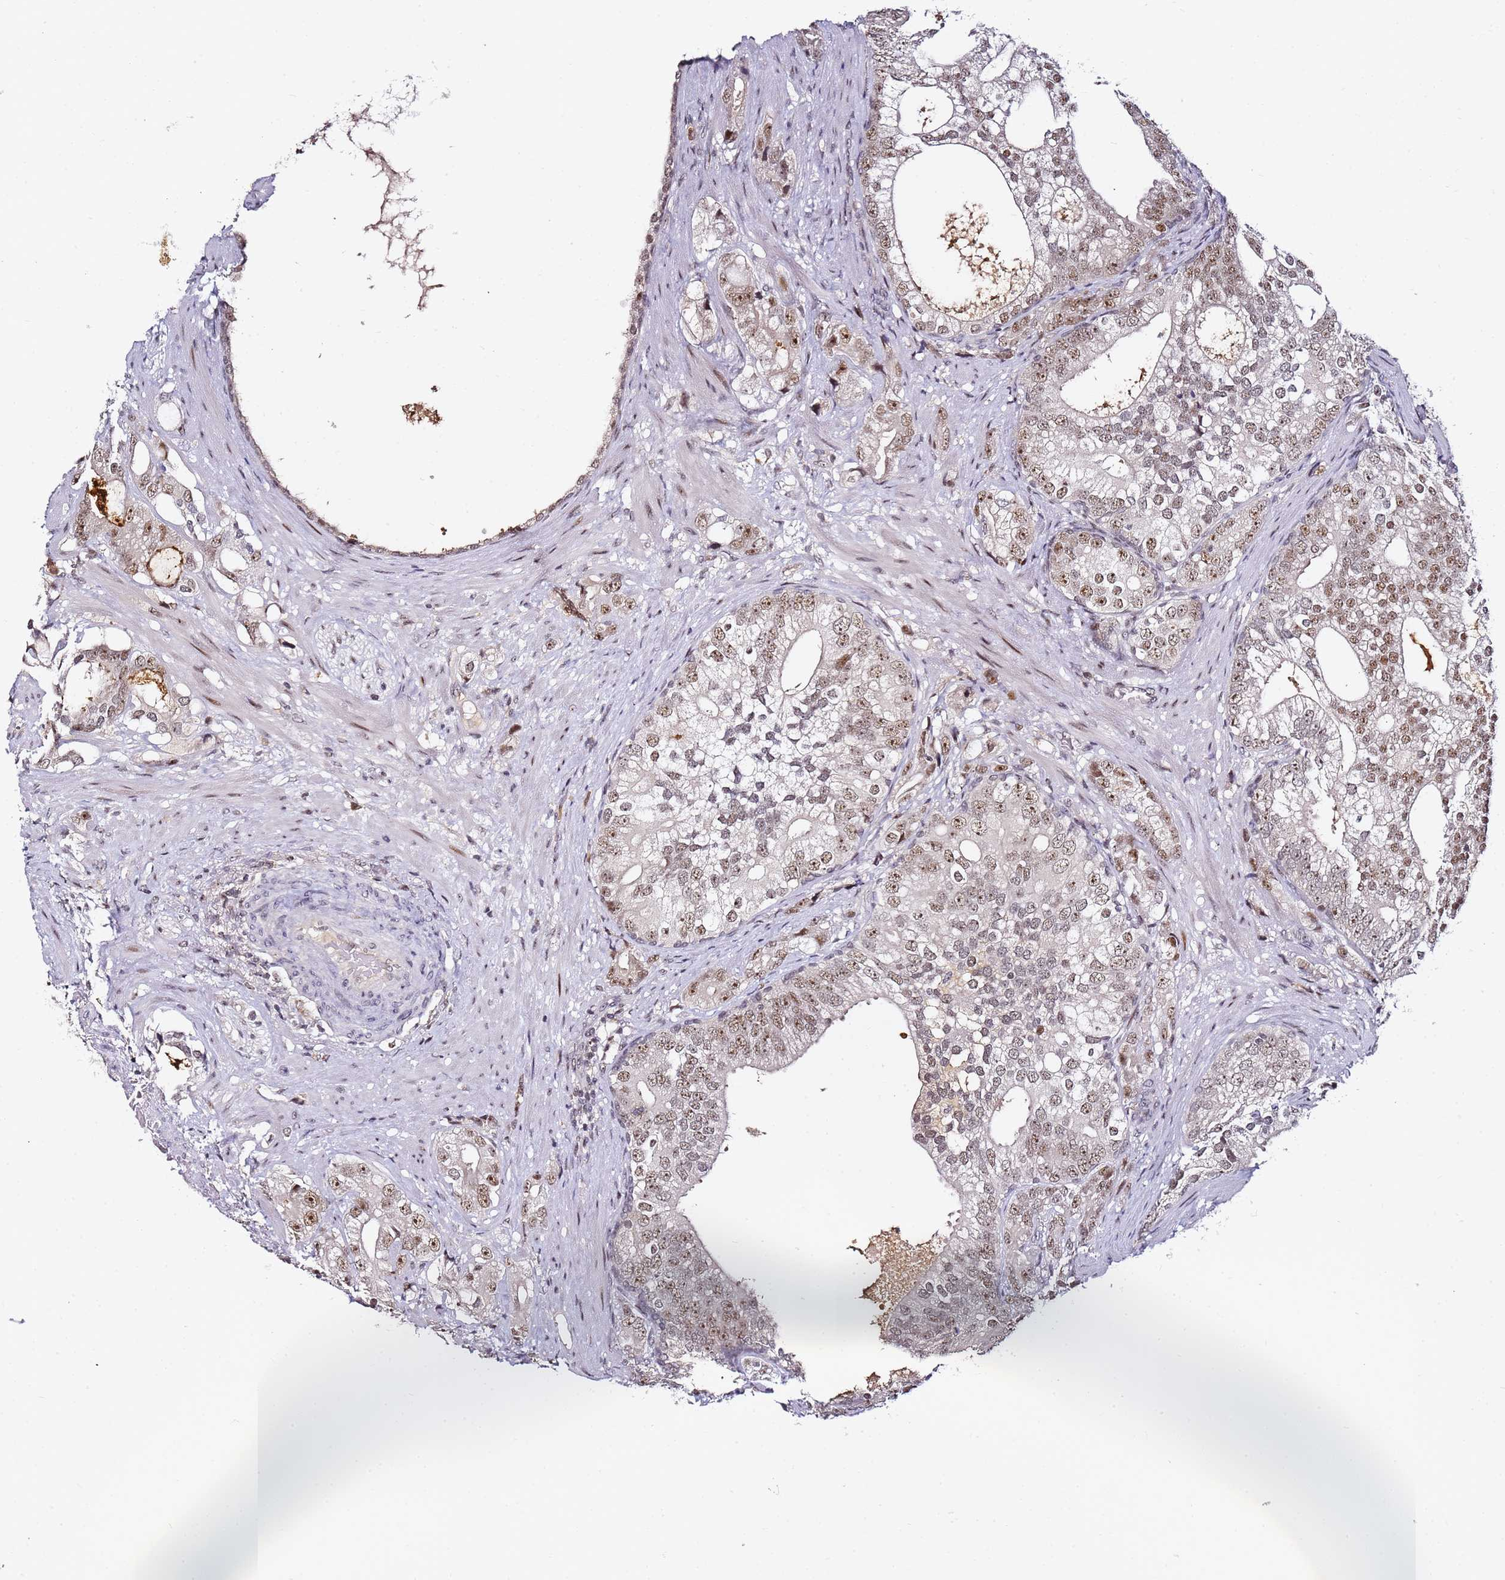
{"staining": {"intensity": "moderate", "quantity": ">75%", "location": "nuclear"}, "tissue": "prostate cancer", "cell_type": "Tumor cells", "image_type": "cancer", "snomed": [{"axis": "morphology", "description": "Adenocarcinoma, High grade"}, {"axis": "topography", "description": "Prostate"}], "caption": "Protein staining of adenocarcinoma (high-grade) (prostate) tissue shows moderate nuclear positivity in about >75% of tumor cells.", "gene": "FCF1", "patient": {"sex": "male", "age": 75}}